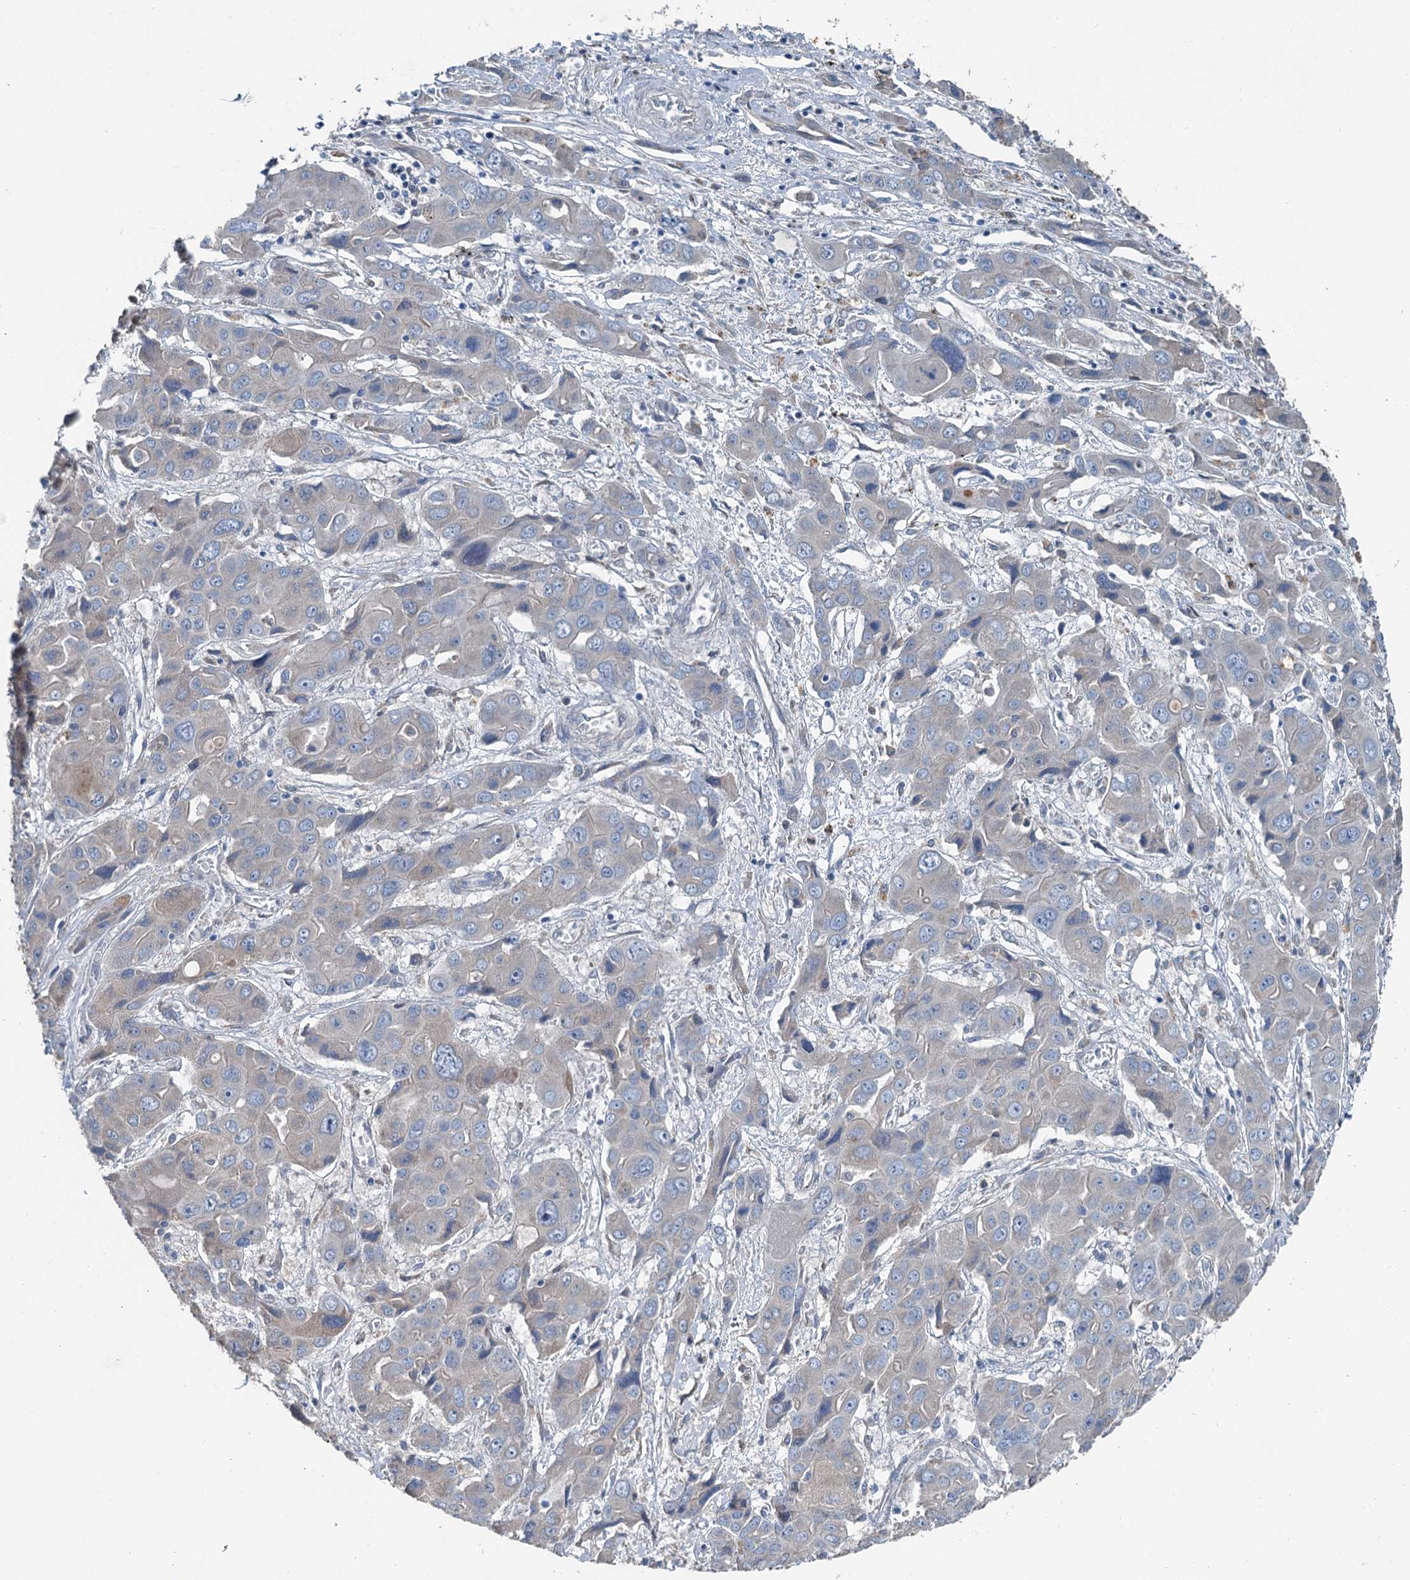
{"staining": {"intensity": "negative", "quantity": "none", "location": "none"}, "tissue": "liver cancer", "cell_type": "Tumor cells", "image_type": "cancer", "snomed": [{"axis": "morphology", "description": "Cholangiocarcinoma"}, {"axis": "topography", "description": "Liver"}], "caption": "Tumor cells show no significant staining in liver cancer (cholangiocarcinoma). (Brightfield microscopy of DAB (3,3'-diaminobenzidine) immunohistochemistry (IHC) at high magnification).", "gene": "C6orf120", "patient": {"sex": "male", "age": 67}}